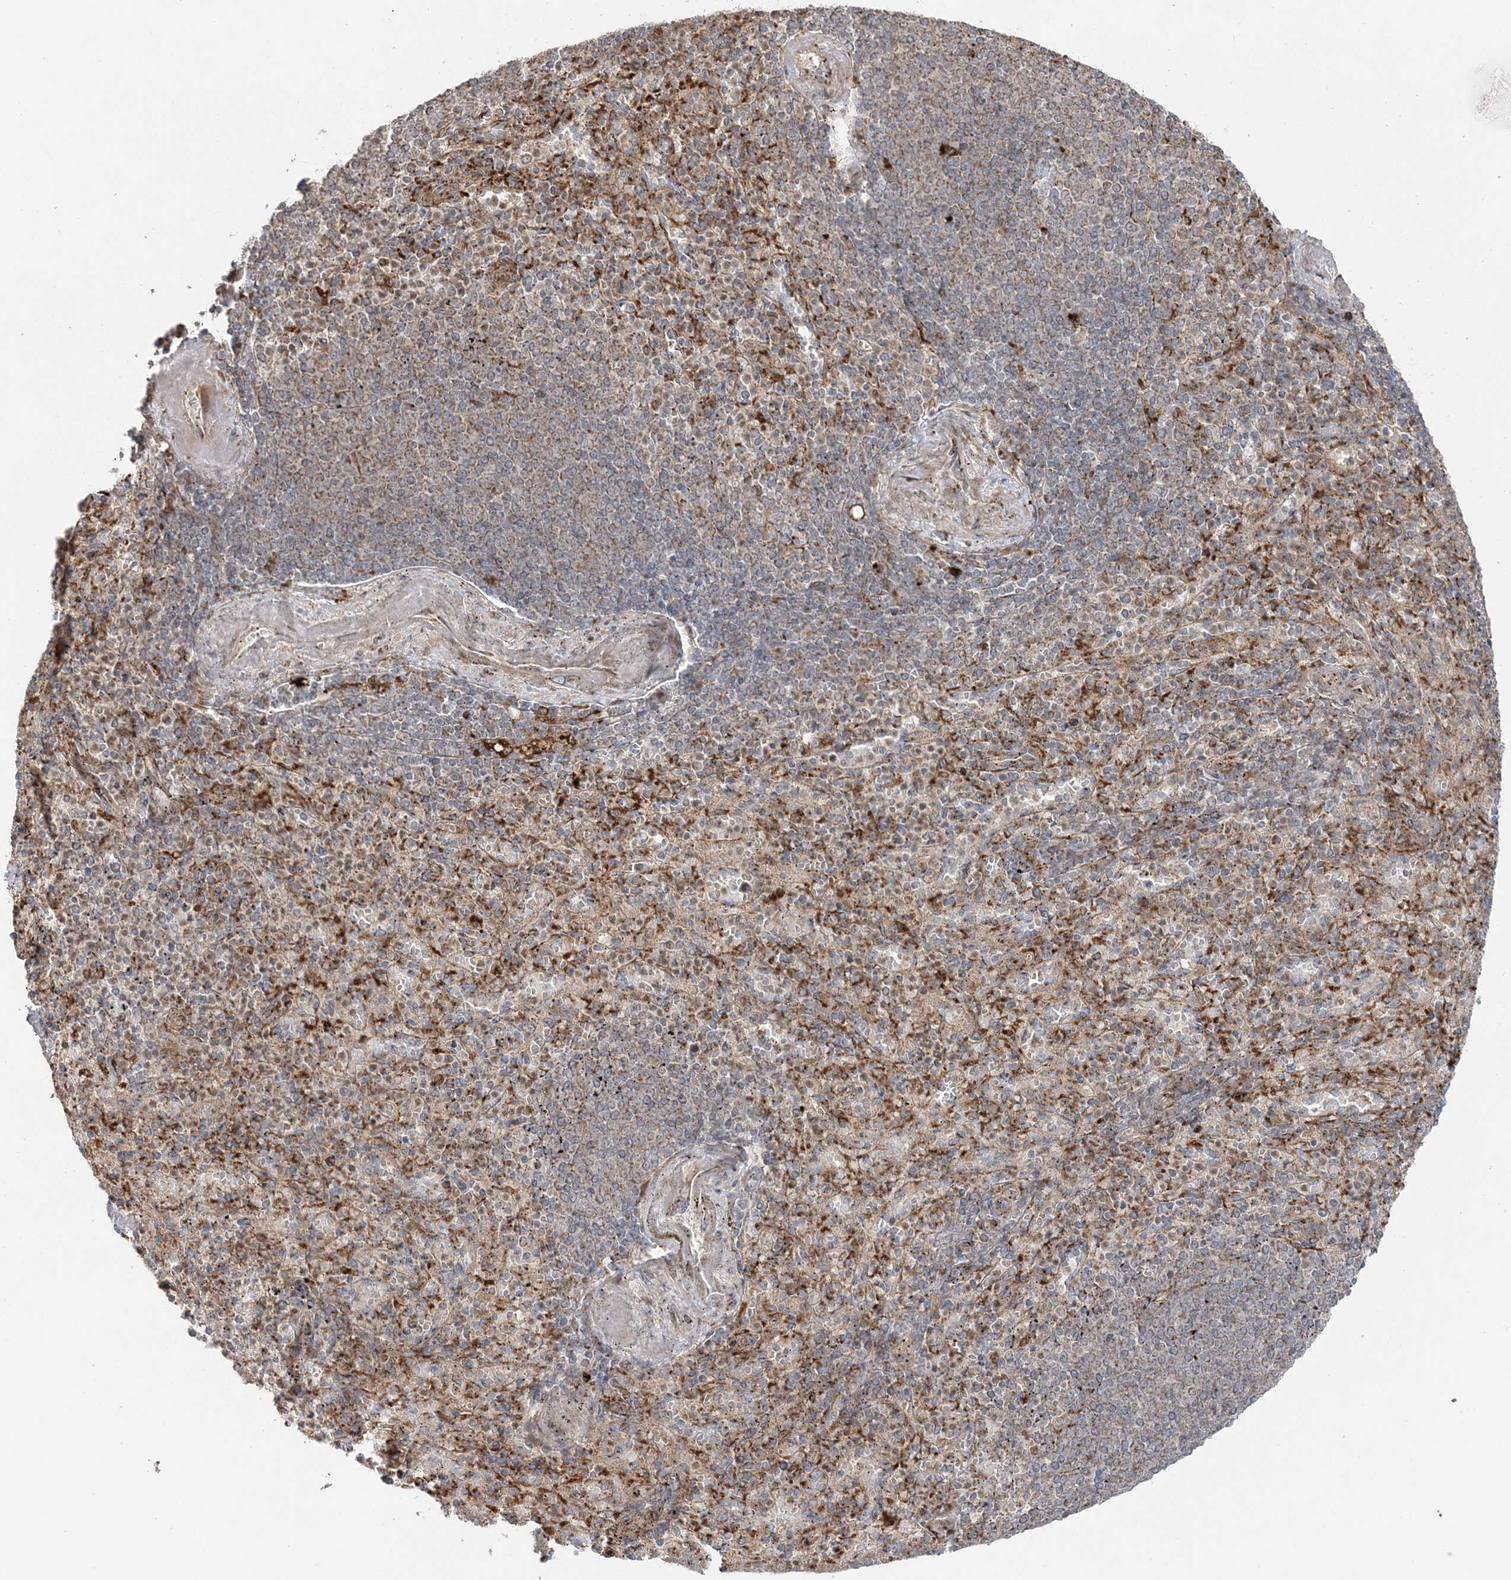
{"staining": {"intensity": "weak", "quantity": "25%-75%", "location": "cytoplasmic/membranous"}, "tissue": "spleen", "cell_type": "Cells in red pulp", "image_type": "normal", "snomed": [{"axis": "morphology", "description": "Normal tissue, NOS"}, {"axis": "topography", "description": "Spleen"}], "caption": "The micrograph demonstrates immunohistochemical staining of benign spleen. There is weak cytoplasmic/membranous staining is identified in about 25%-75% of cells in red pulp.", "gene": "ABCC3", "patient": {"sex": "female", "age": 74}}